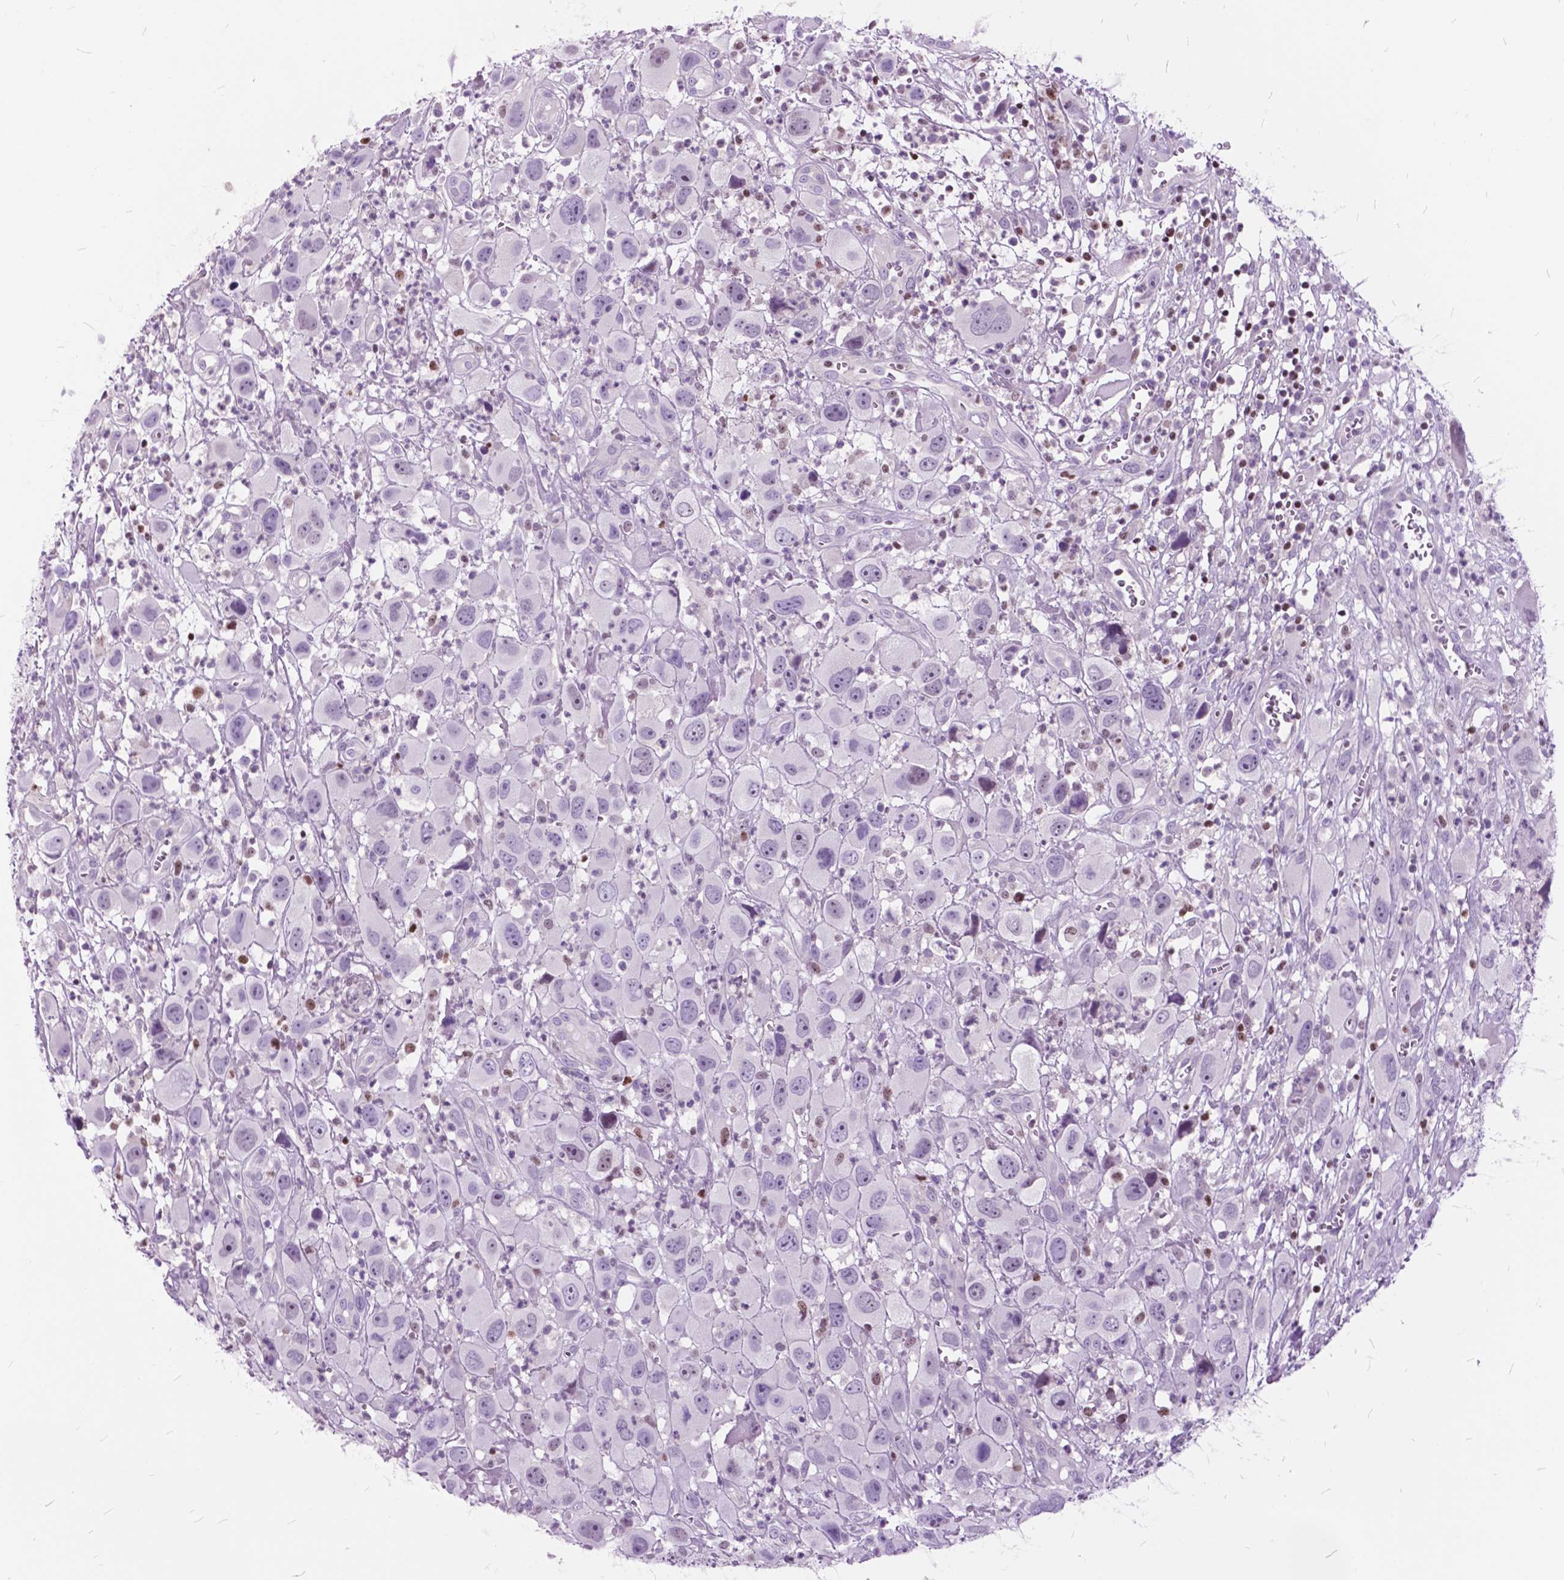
{"staining": {"intensity": "negative", "quantity": "none", "location": "none"}, "tissue": "head and neck cancer", "cell_type": "Tumor cells", "image_type": "cancer", "snomed": [{"axis": "morphology", "description": "Squamous cell carcinoma, NOS"}, {"axis": "morphology", "description": "Squamous cell carcinoma, metastatic, NOS"}, {"axis": "topography", "description": "Oral tissue"}, {"axis": "topography", "description": "Head-Neck"}], "caption": "High magnification brightfield microscopy of head and neck cancer stained with DAB (brown) and counterstained with hematoxylin (blue): tumor cells show no significant staining.", "gene": "SP140", "patient": {"sex": "female", "age": 85}}